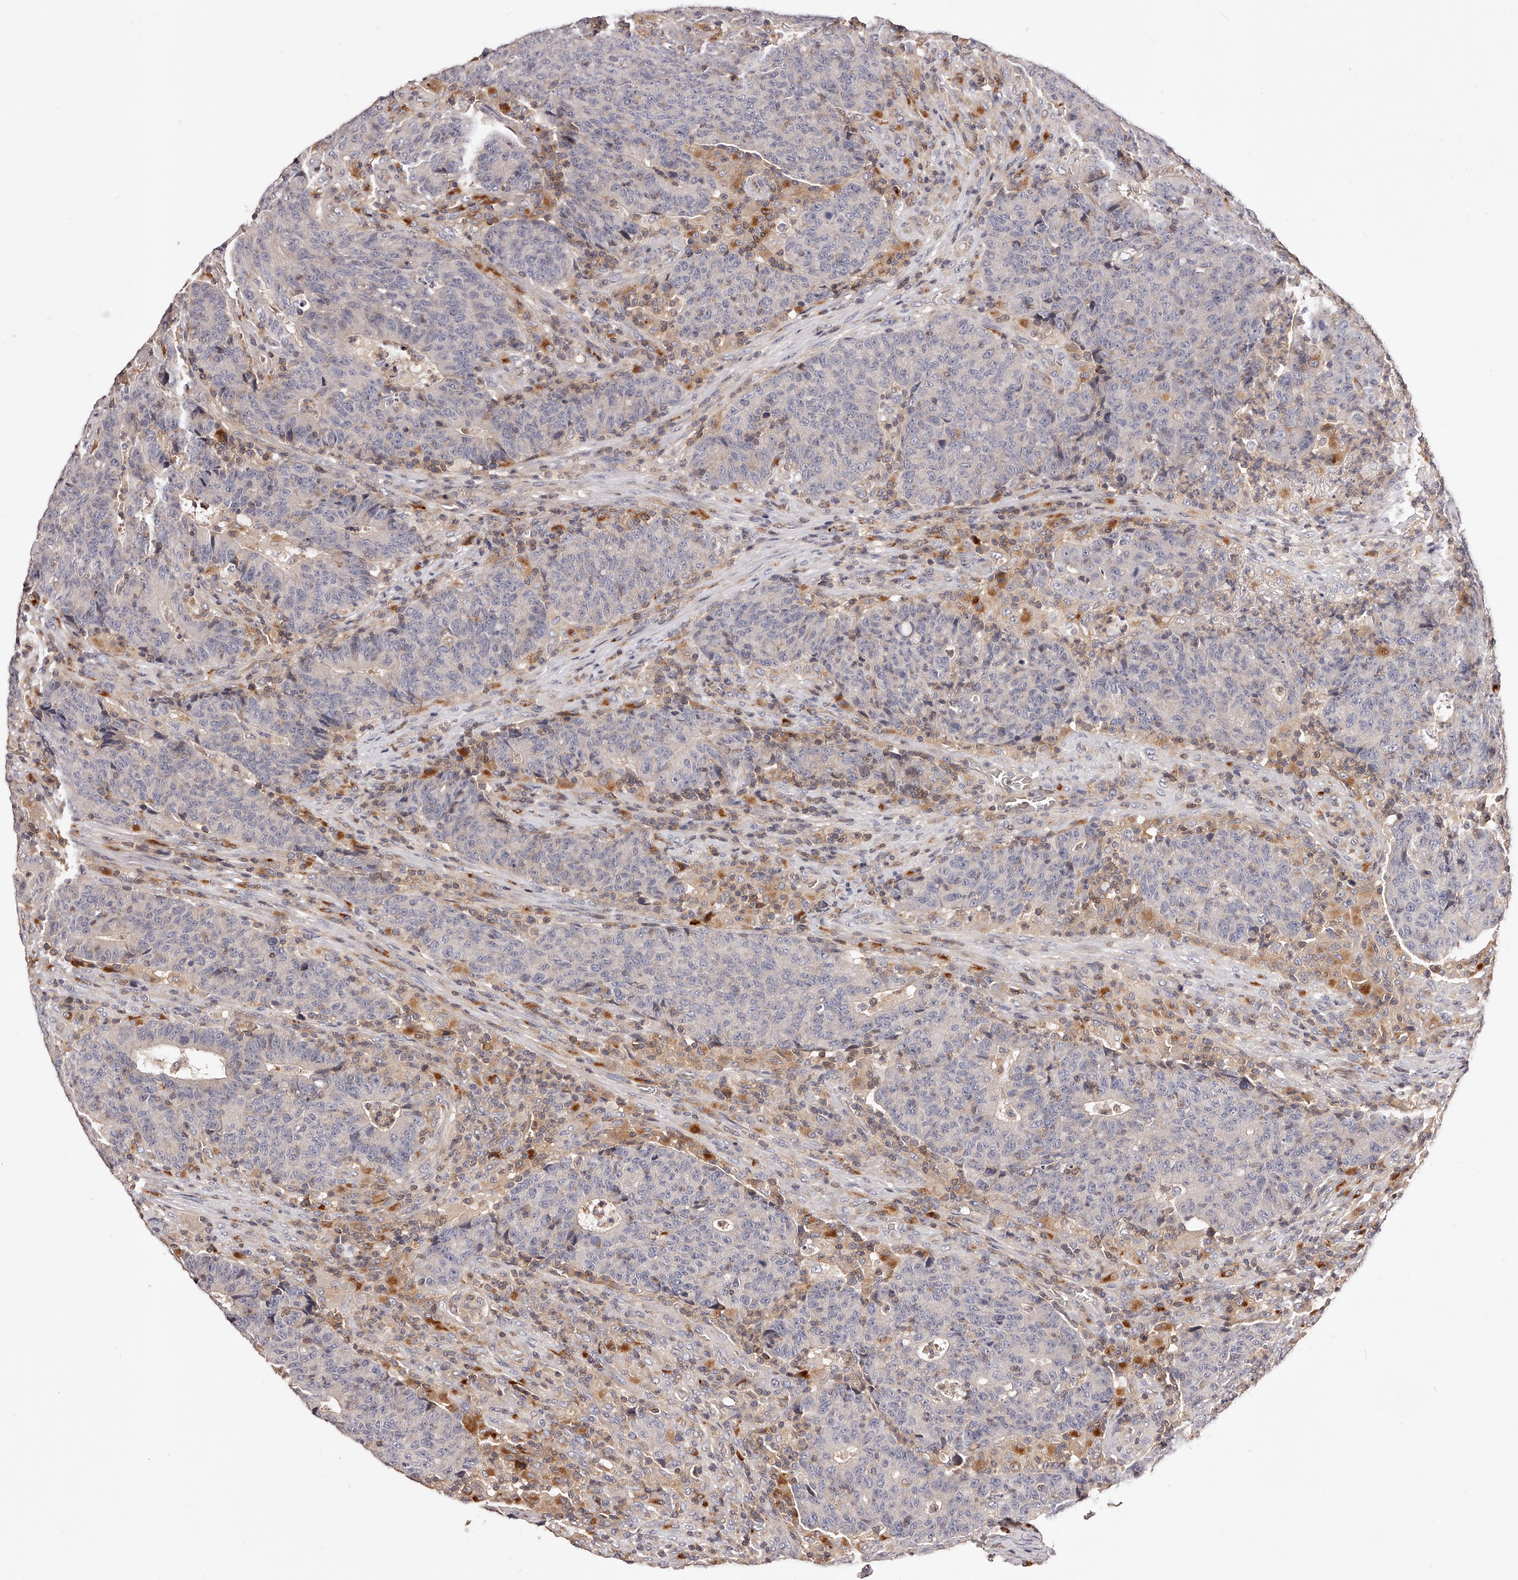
{"staining": {"intensity": "negative", "quantity": "none", "location": "none"}, "tissue": "colorectal cancer", "cell_type": "Tumor cells", "image_type": "cancer", "snomed": [{"axis": "morphology", "description": "Adenocarcinoma, NOS"}, {"axis": "topography", "description": "Colon"}], "caption": "Image shows no significant protein expression in tumor cells of colorectal cancer (adenocarcinoma).", "gene": "PHACTR1", "patient": {"sex": "female", "age": 75}}